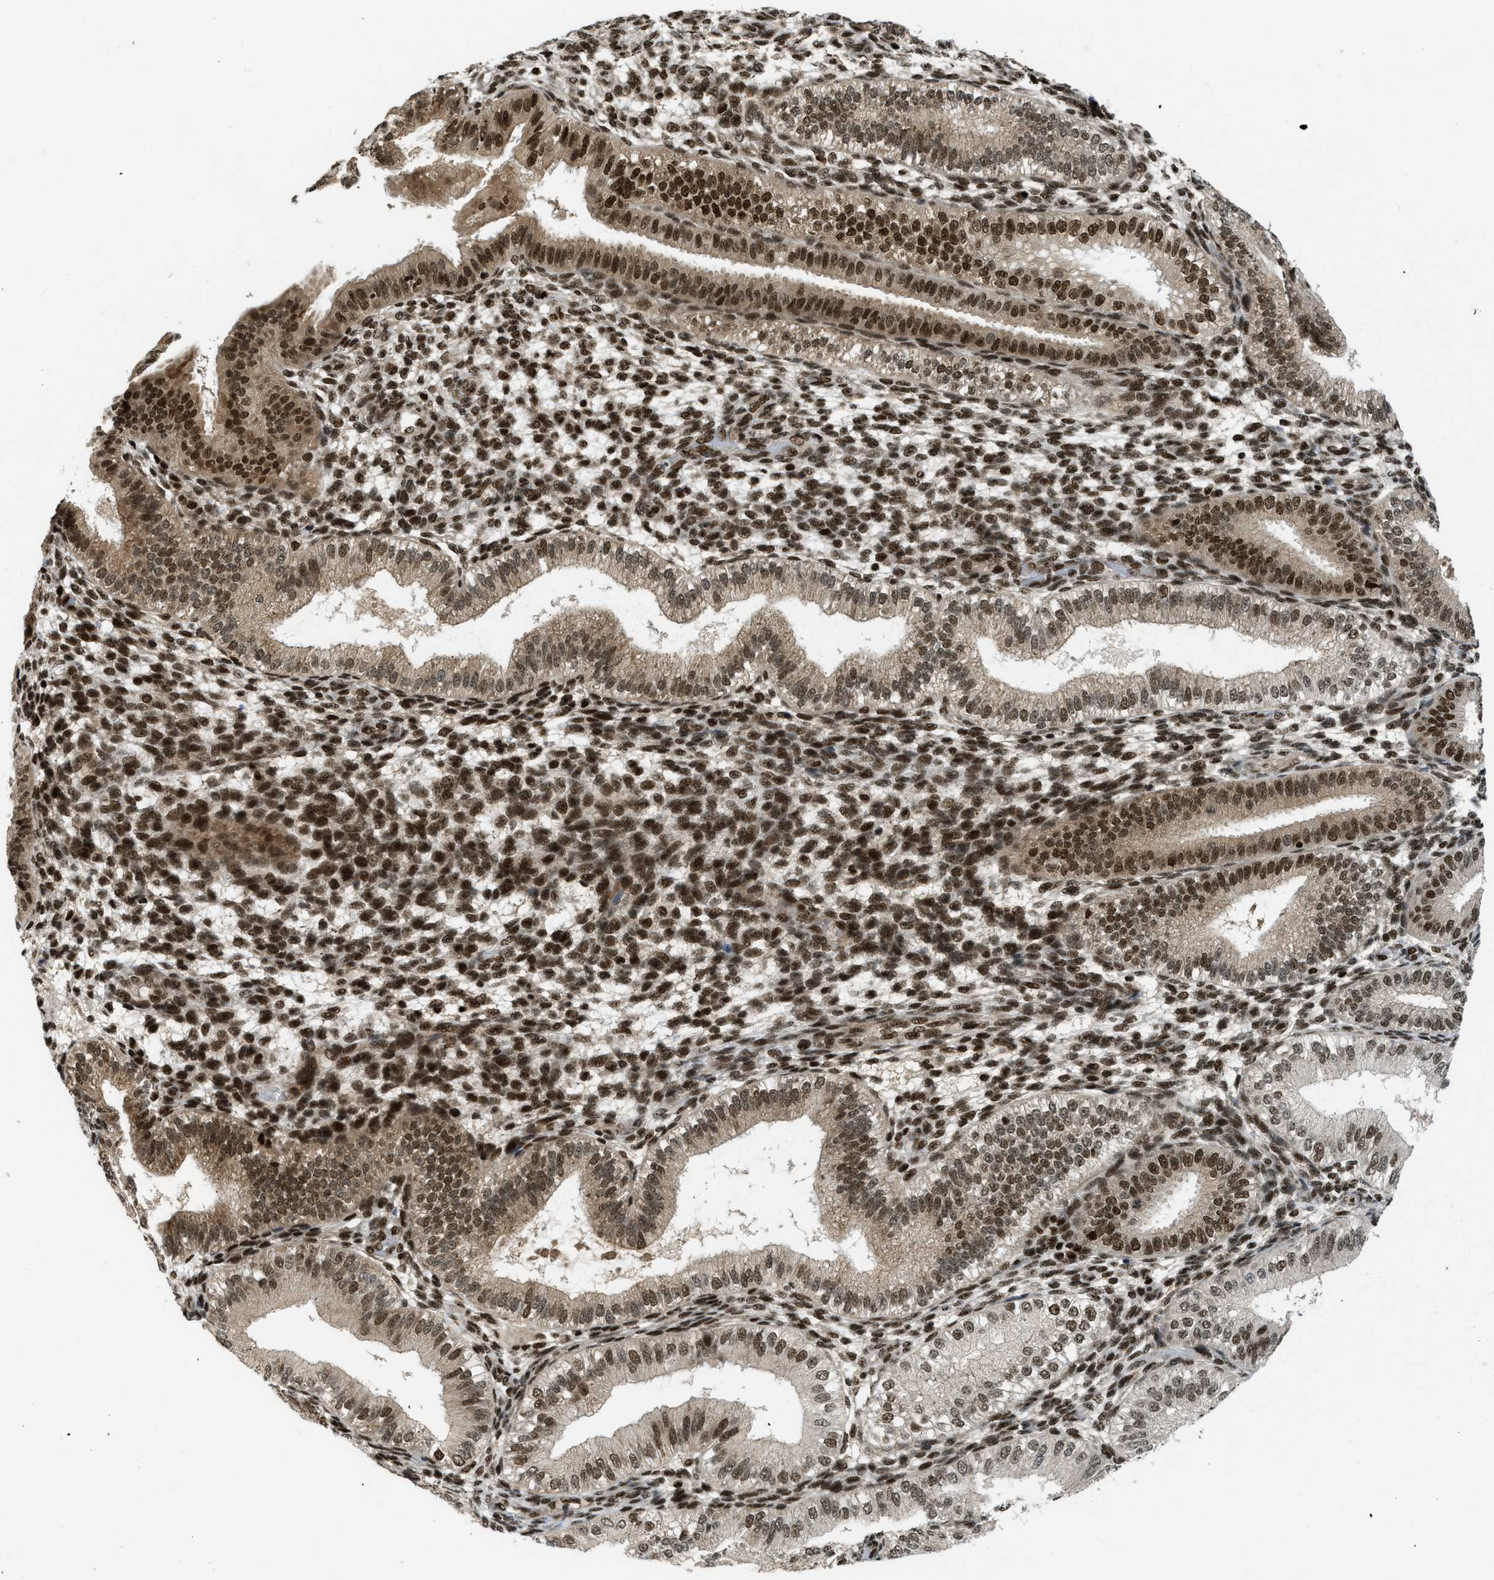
{"staining": {"intensity": "strong", "quantity": ">75%", "location": "nuclear"}, "tissue": "endometrium", "cell_type": "Cells in endometrial stroma", "image_type": "normal", "snomed": [{"axis": "morphology", "description": "Normal tissue, NOS"}, {"axis": "topography", "description": "Endometrium"}], "caption": "Protein expression analysis of normal human endometrium reveals strong nuclear positivity in approximately >75% of cells in endometrial stroma. (DAB (3,3'-diaminobenzidine) IHC with brightfield microscopy, high magnification).", "gene": "RFX5", "patient": {"sex": "female", "age": 39}}